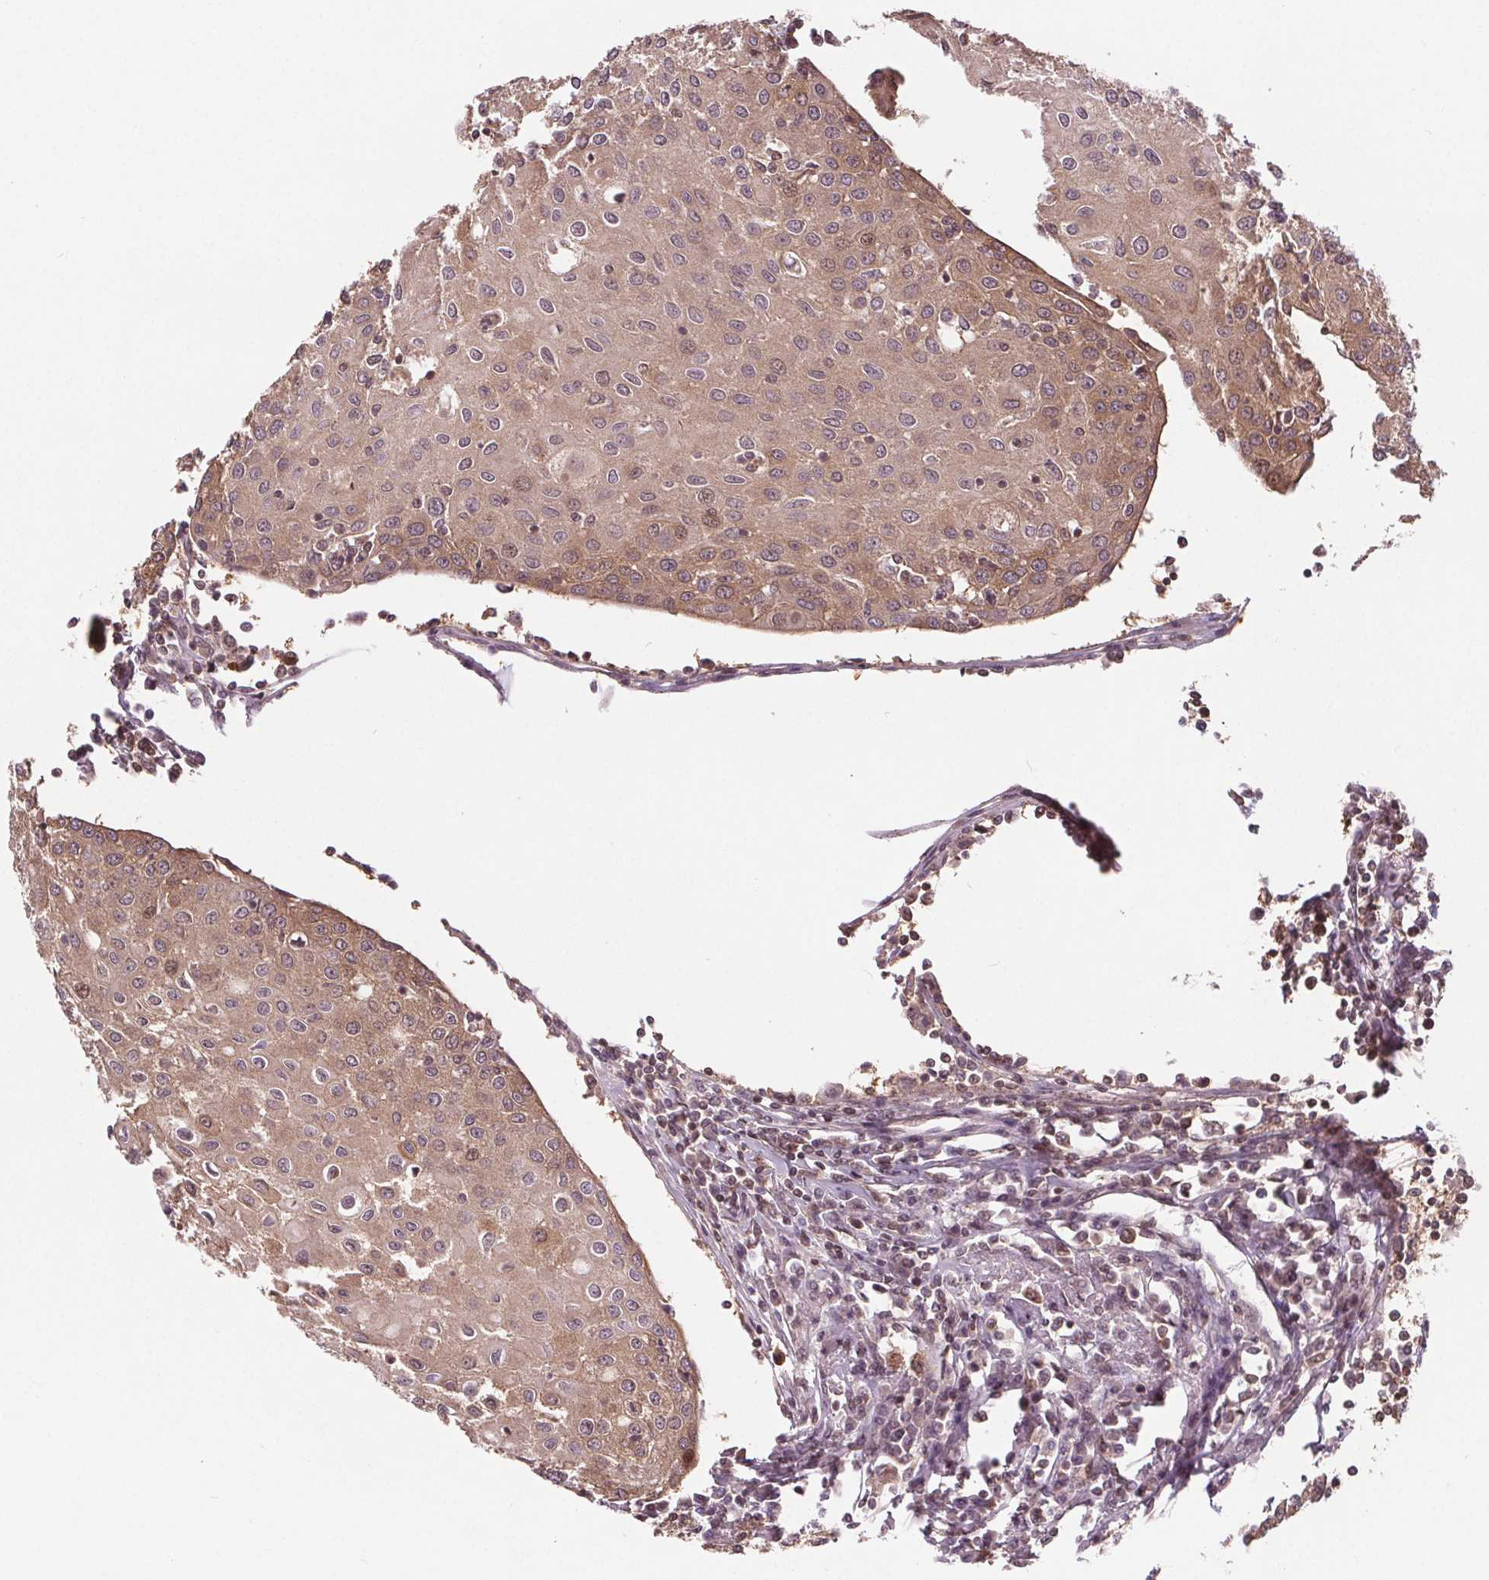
{"staining": {"intensity": "moderate", "quantity": ">75%", "location": "cytoplasmic/membranous"}, "tissue": "urothelial cancer", "cell_type": "Tumor cells", "image_type": "cancer", "snomed": [{"axis": "morphology", "description": "Urothelial carcinoma, High grade"}, {"axis": "topography", "description": "Urinary bladder"}], "caption": "Approximately >75% of tumor cells in human high-grade urothelial carcinoma show moderate cytoplasmic/membranous protein expression as visualized by brown immunohistochemical staining.", "gene": "HIF1AN", "patient": {"sex": "female", "age": 85}}